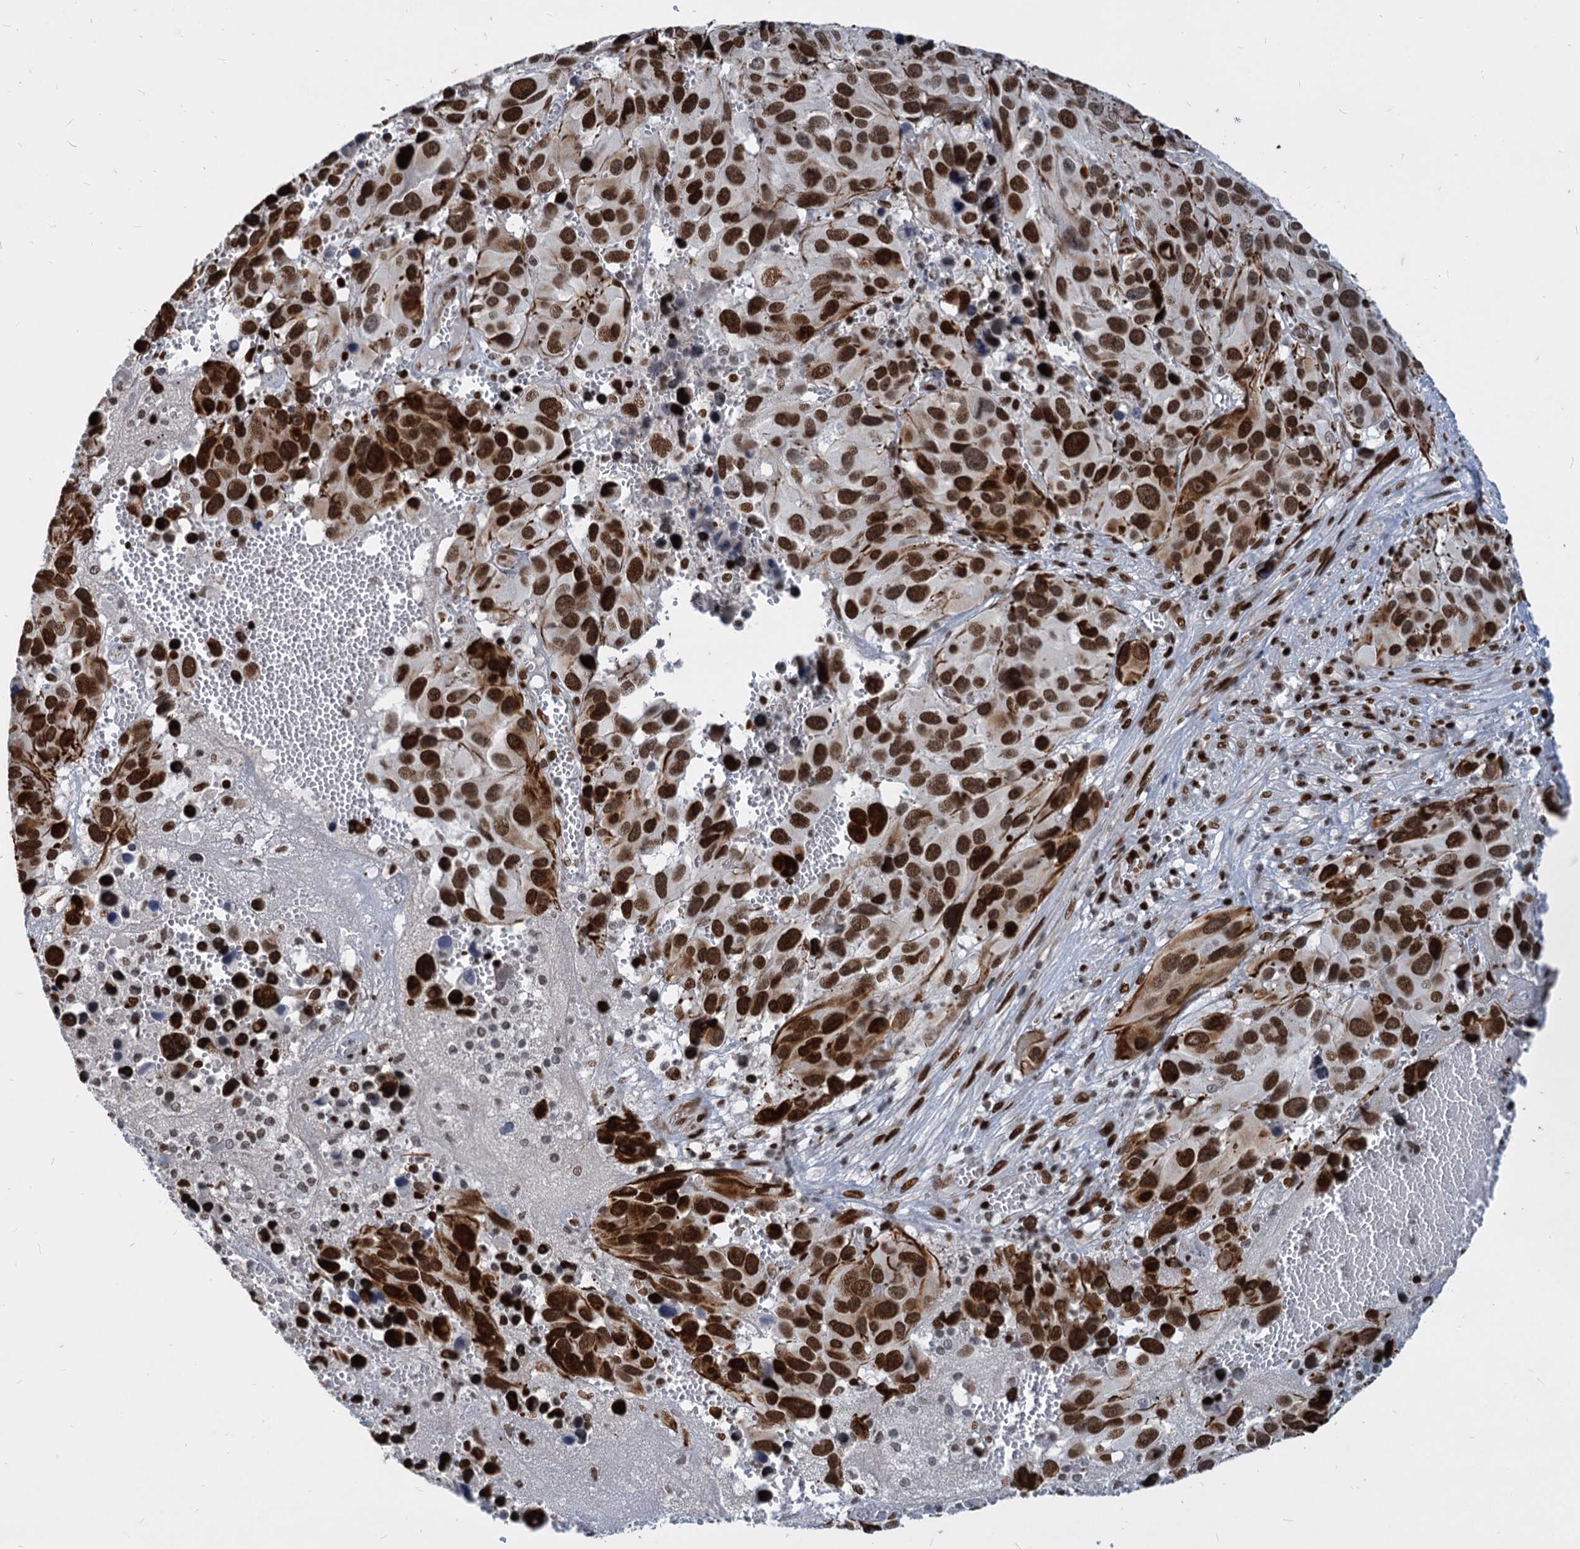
{"staining": {"intensity": "strong", "quantity": ">75%", "location": "nuclear"}, "tissue": "melanoma", "cell_type": "Tumor cells", "image_type": "cancer", "snomed": [{"axis": "morphology", "description": "Malignant melanoma, NOS"}, {"axis": "topography", "description": "Skin"}], "caption": "A brown stain labels strong nuclear expression of a protein in melanoma tumor cells.", "gene": "MECP2", "patient": {"sex": "male", "age": 84}}